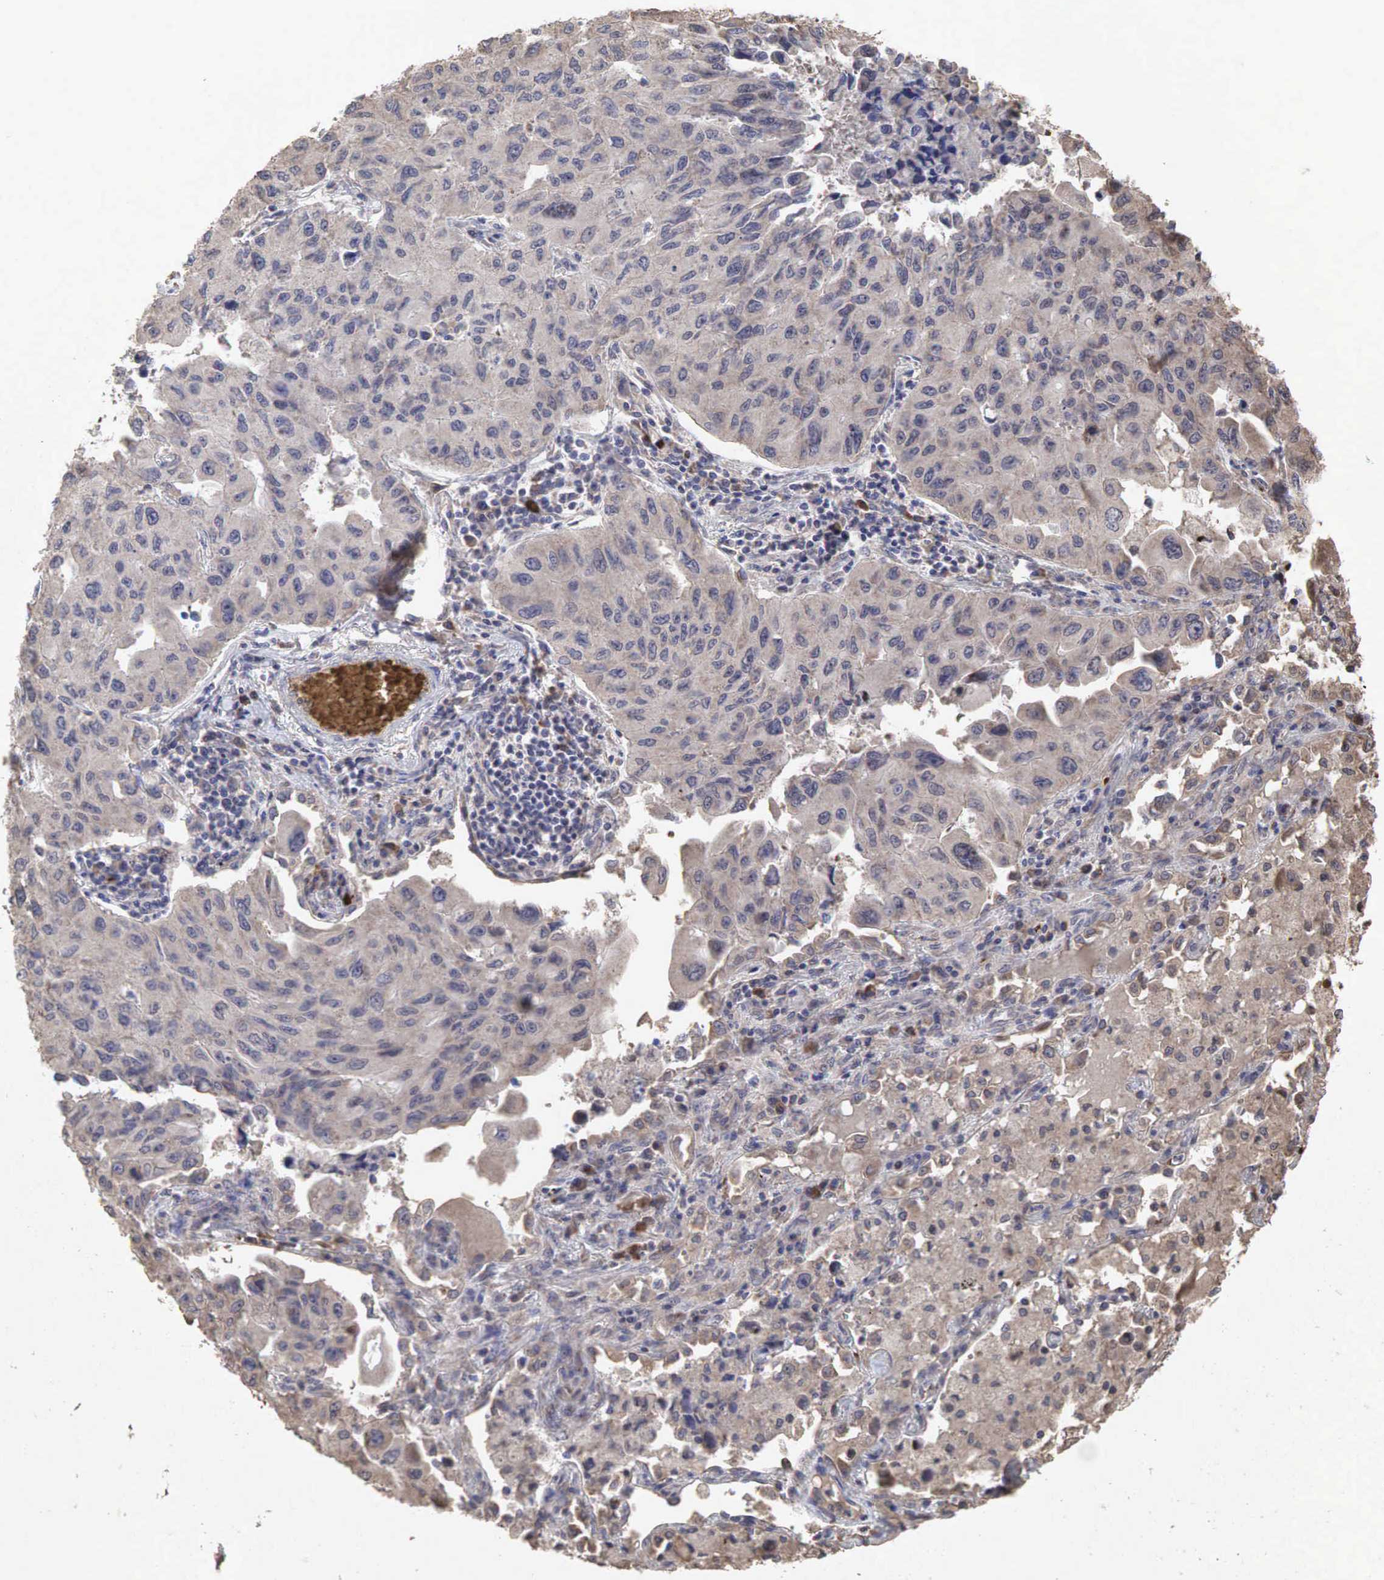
{"staining": {"intensity": "weak", "quantity": ">75%", "location": "cytoplasmic/membranous"}, "tissue": "lung cancer", "cell_type": "Tumor cells", "image_type": "cancer", "snomed": [{"axis": "morphology", "description": "Adenocarcinoma, NOS"}, {"axis": "topography", "description": "Lung"}], "caption": "Protein expression by immunohistochemistry (IHC) exhibits weak cytoplasmic/membranous staining in about >75% of tumor cells in lung cancer (adenocarcinoma). (brown staining indicates protein expression, while blue staining denotes nuclei).", "gene": "PABPC5", "patient": {"sex": "male", "age": 64}}